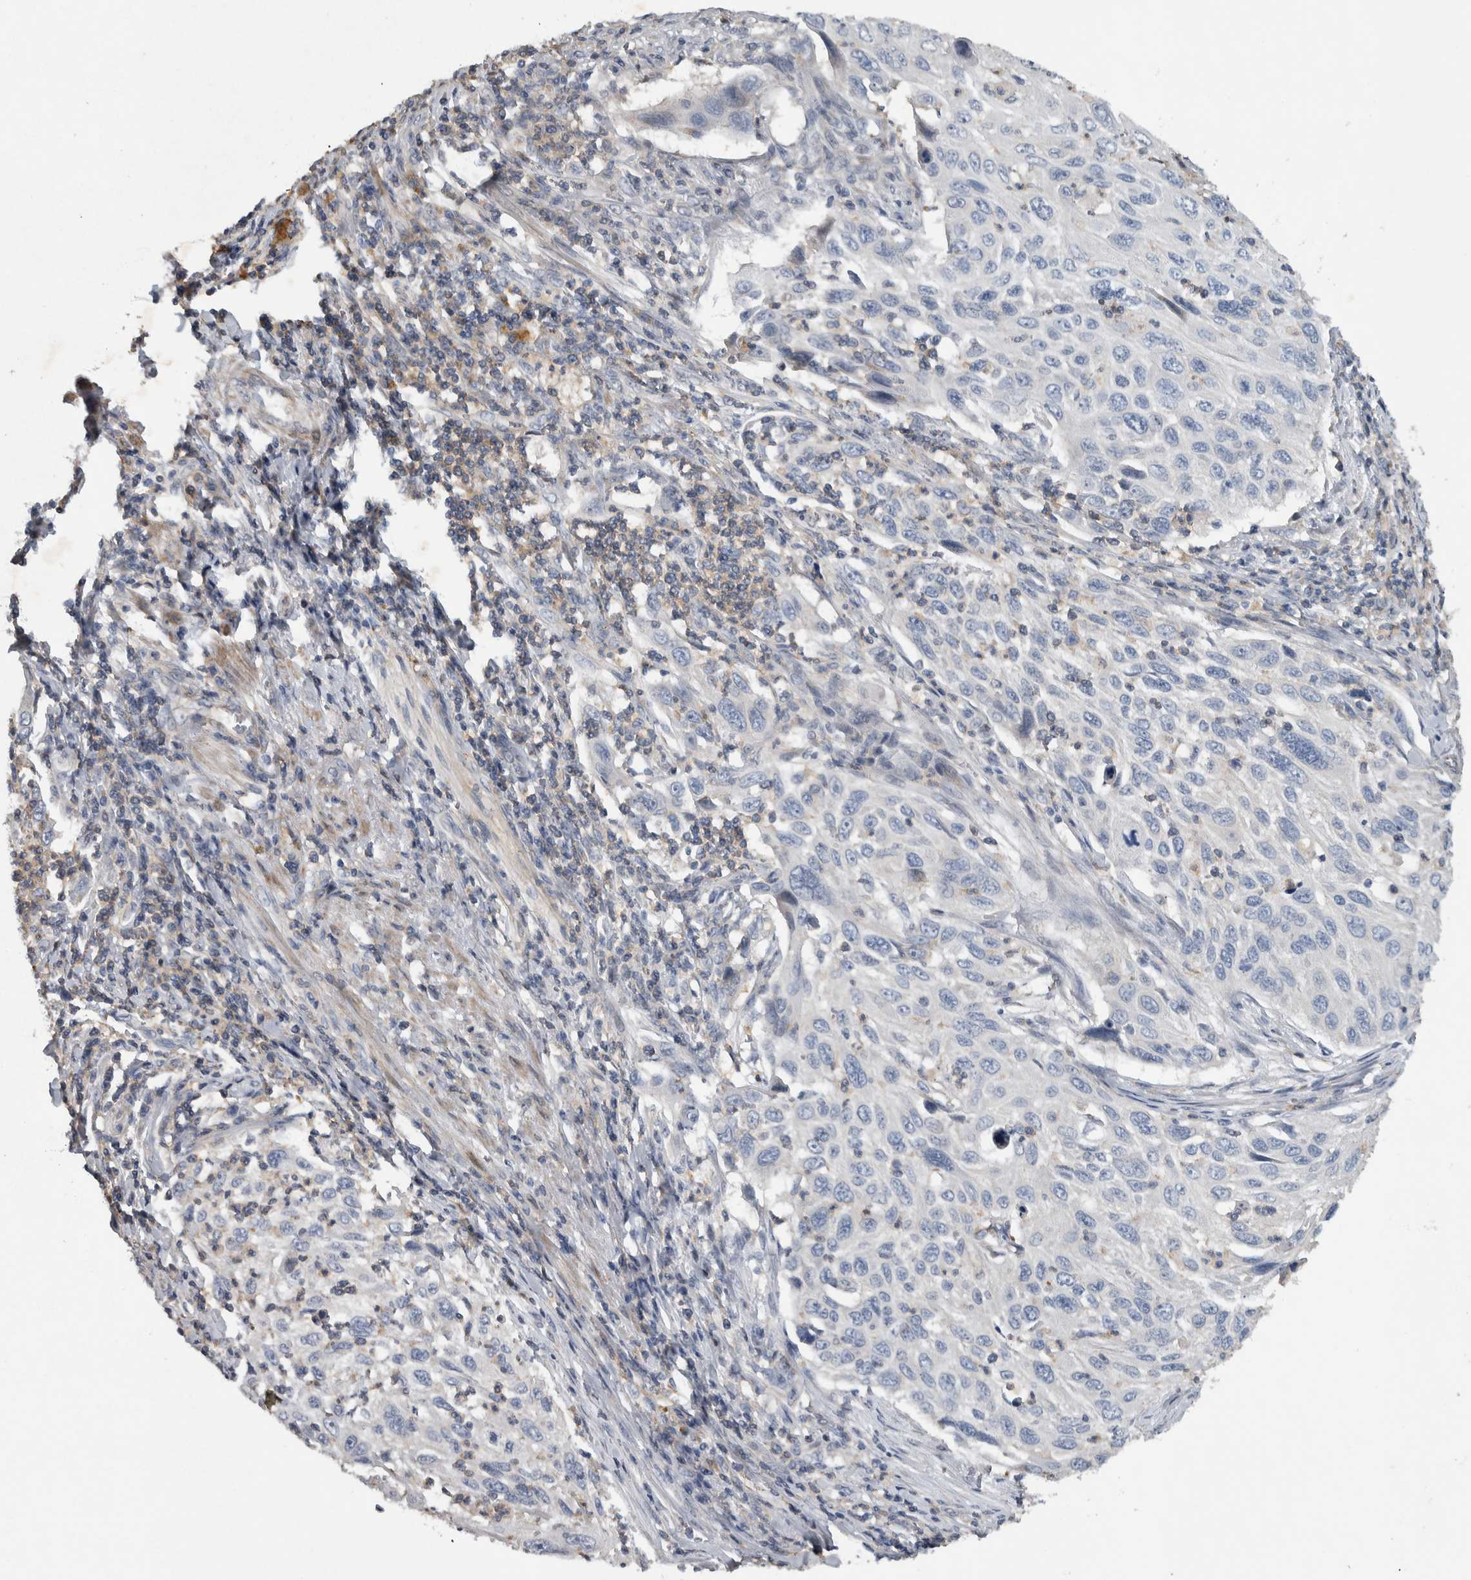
{"staining": {"intensity": "negative", "quantity": "none", "location": "none"}, "tissue": "cervical cancer", "cell_type": "Tumor cells", "image_type": "cancer", "snomed": [{"axis": "morphology", "description": "Squamous cell carcinoma, NOS"}, {"axis": "topography", "description": "Cervix"}], "caption": "There is no significant expression in tumor cells of cervical cancer (squamous cell carcinoma).", "gene": "NT5C2", "patient": {"sex": "female", "age": 70}}